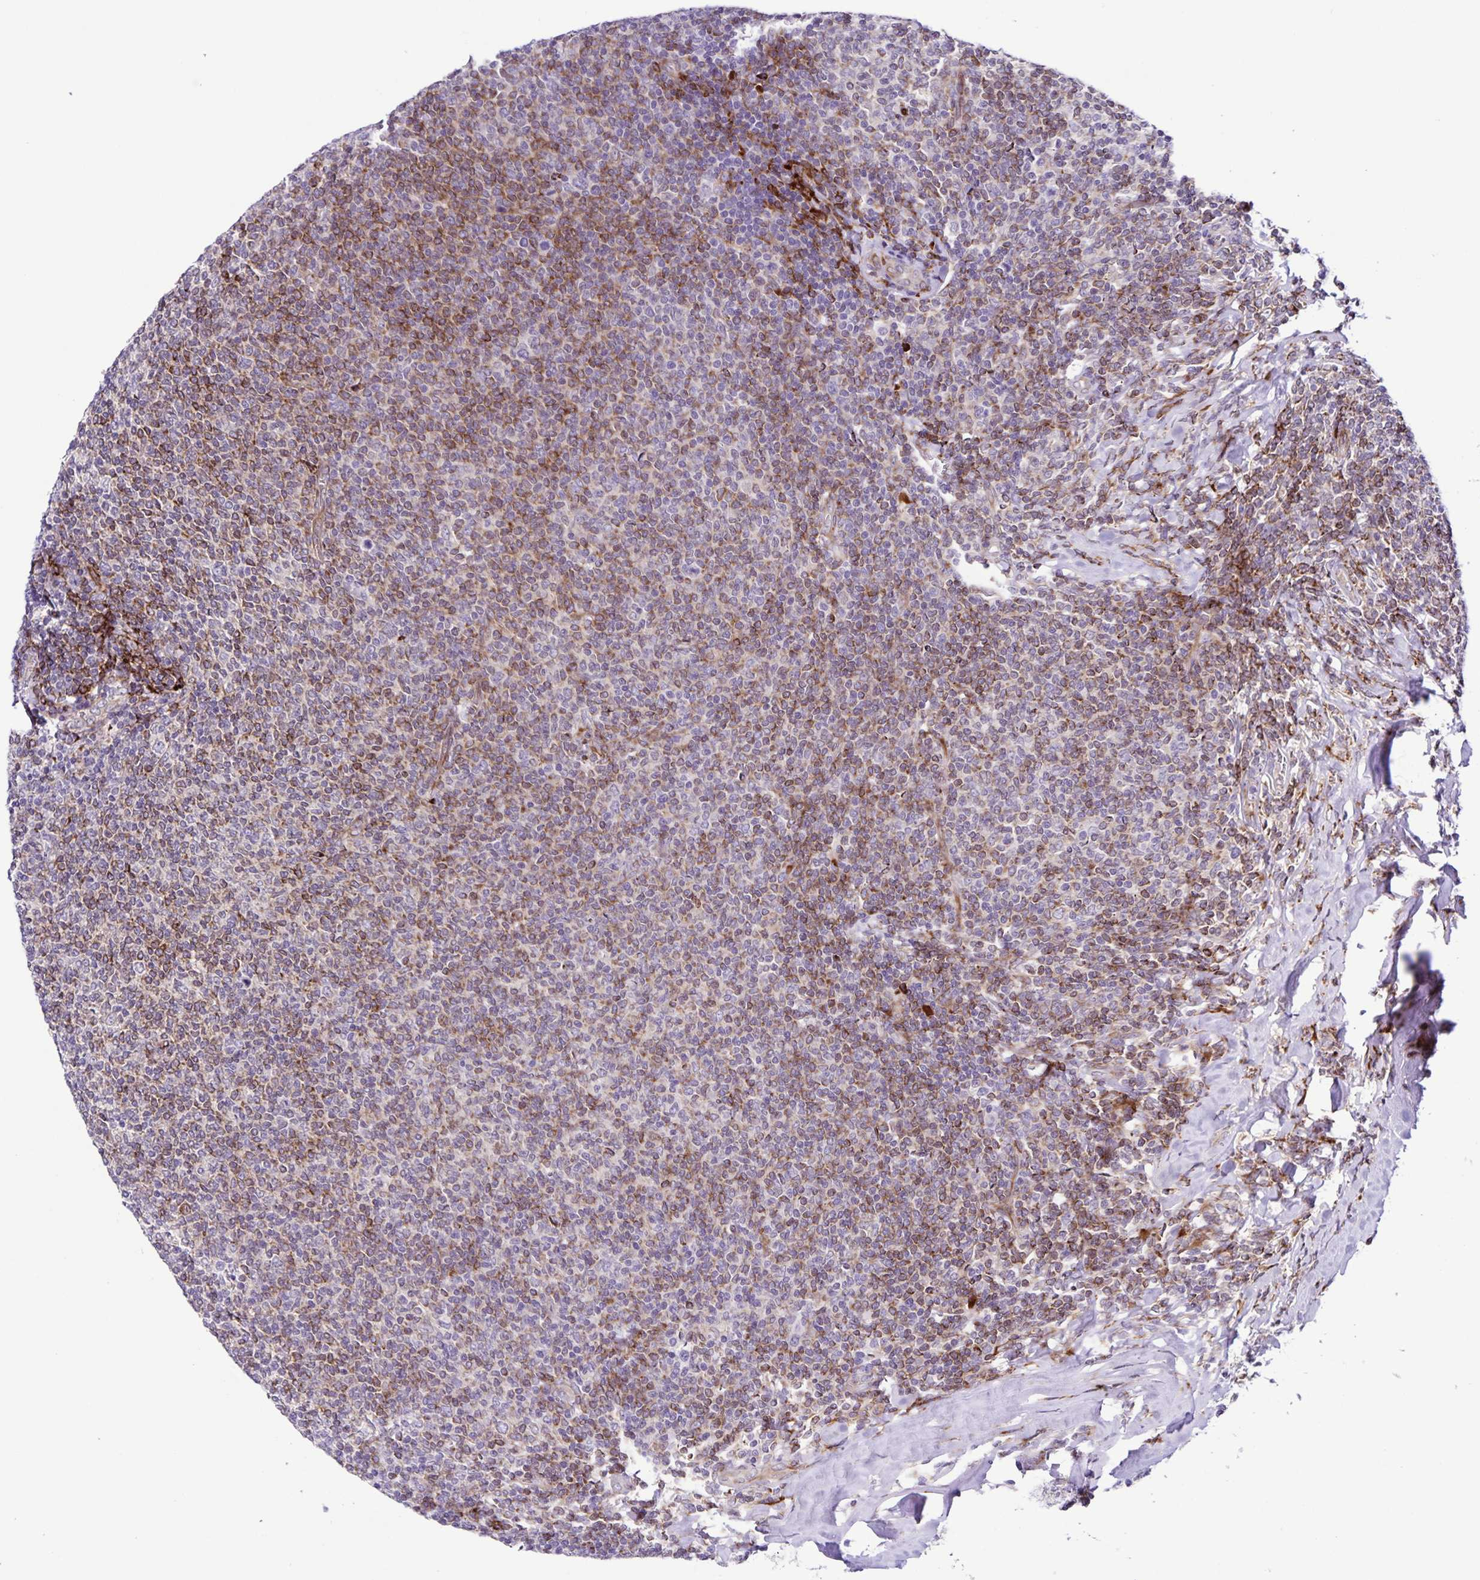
{"staining": {"intensity": "moderate", "quantity": "25%-75%", "location": "cytoplasmic/membranous"}, "tissue": "lymphoma", "cell_type": "Tumor cells", "image_type": "cancer", "snomed": [{"axis": "morphology", "description": "Malignant lymphoma, non-Hodgkin's type, Low grade"}, {"axis": "topography", "description": "Lymph node"}], "caption": "A photomicrograph of human malignant lymphoma, non-Hodgkin's type (low-grade) stained for a protein shows moderate cytoplasmic/membranous brown staining in tumor cells.", "gene": "OSBPL5", "patient": {"sex": "male", "age": 52}}